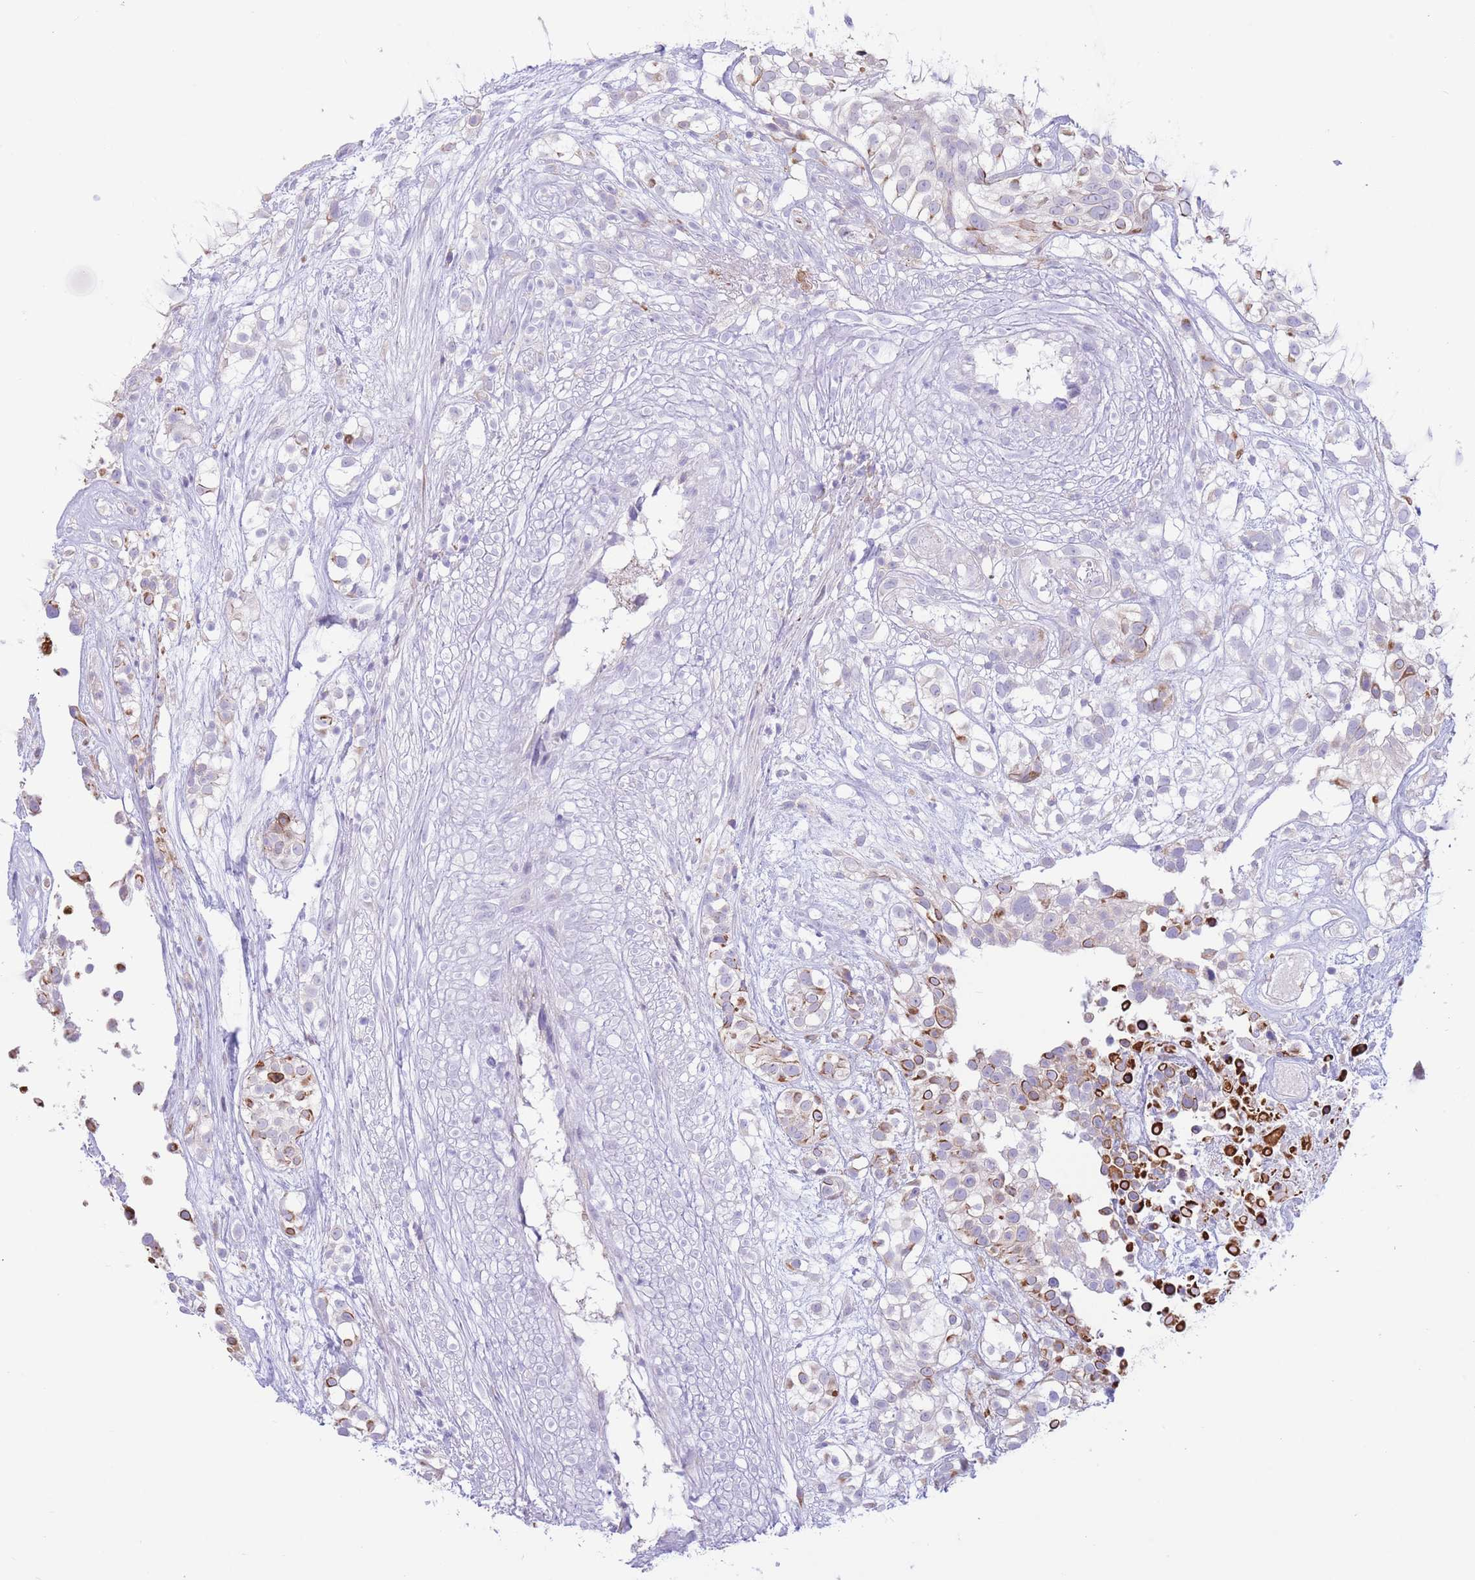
{"staining": {"intensity": "moderate", "quantity": "25%-75%", "location": "cytoplasmic/membranous"}, "tissue": "urothelial cancer", "cell_type": "Tumor cells", "image_type": "cancer", "snomed": [{"axis": "morphology", "description": "Urothelial carcinoma, High grade"}, {"axis": "topography", "description": "Urinary bladder"}], "caption": "Urothelial cancer was stained to show a protein in brown. There is medium levels of moderate cytoplasmic/membranous staining in approximately 25%-75% of tumor cells.", "gene": "MYDGF", "patient": {"sex": "male", "age": 56}}